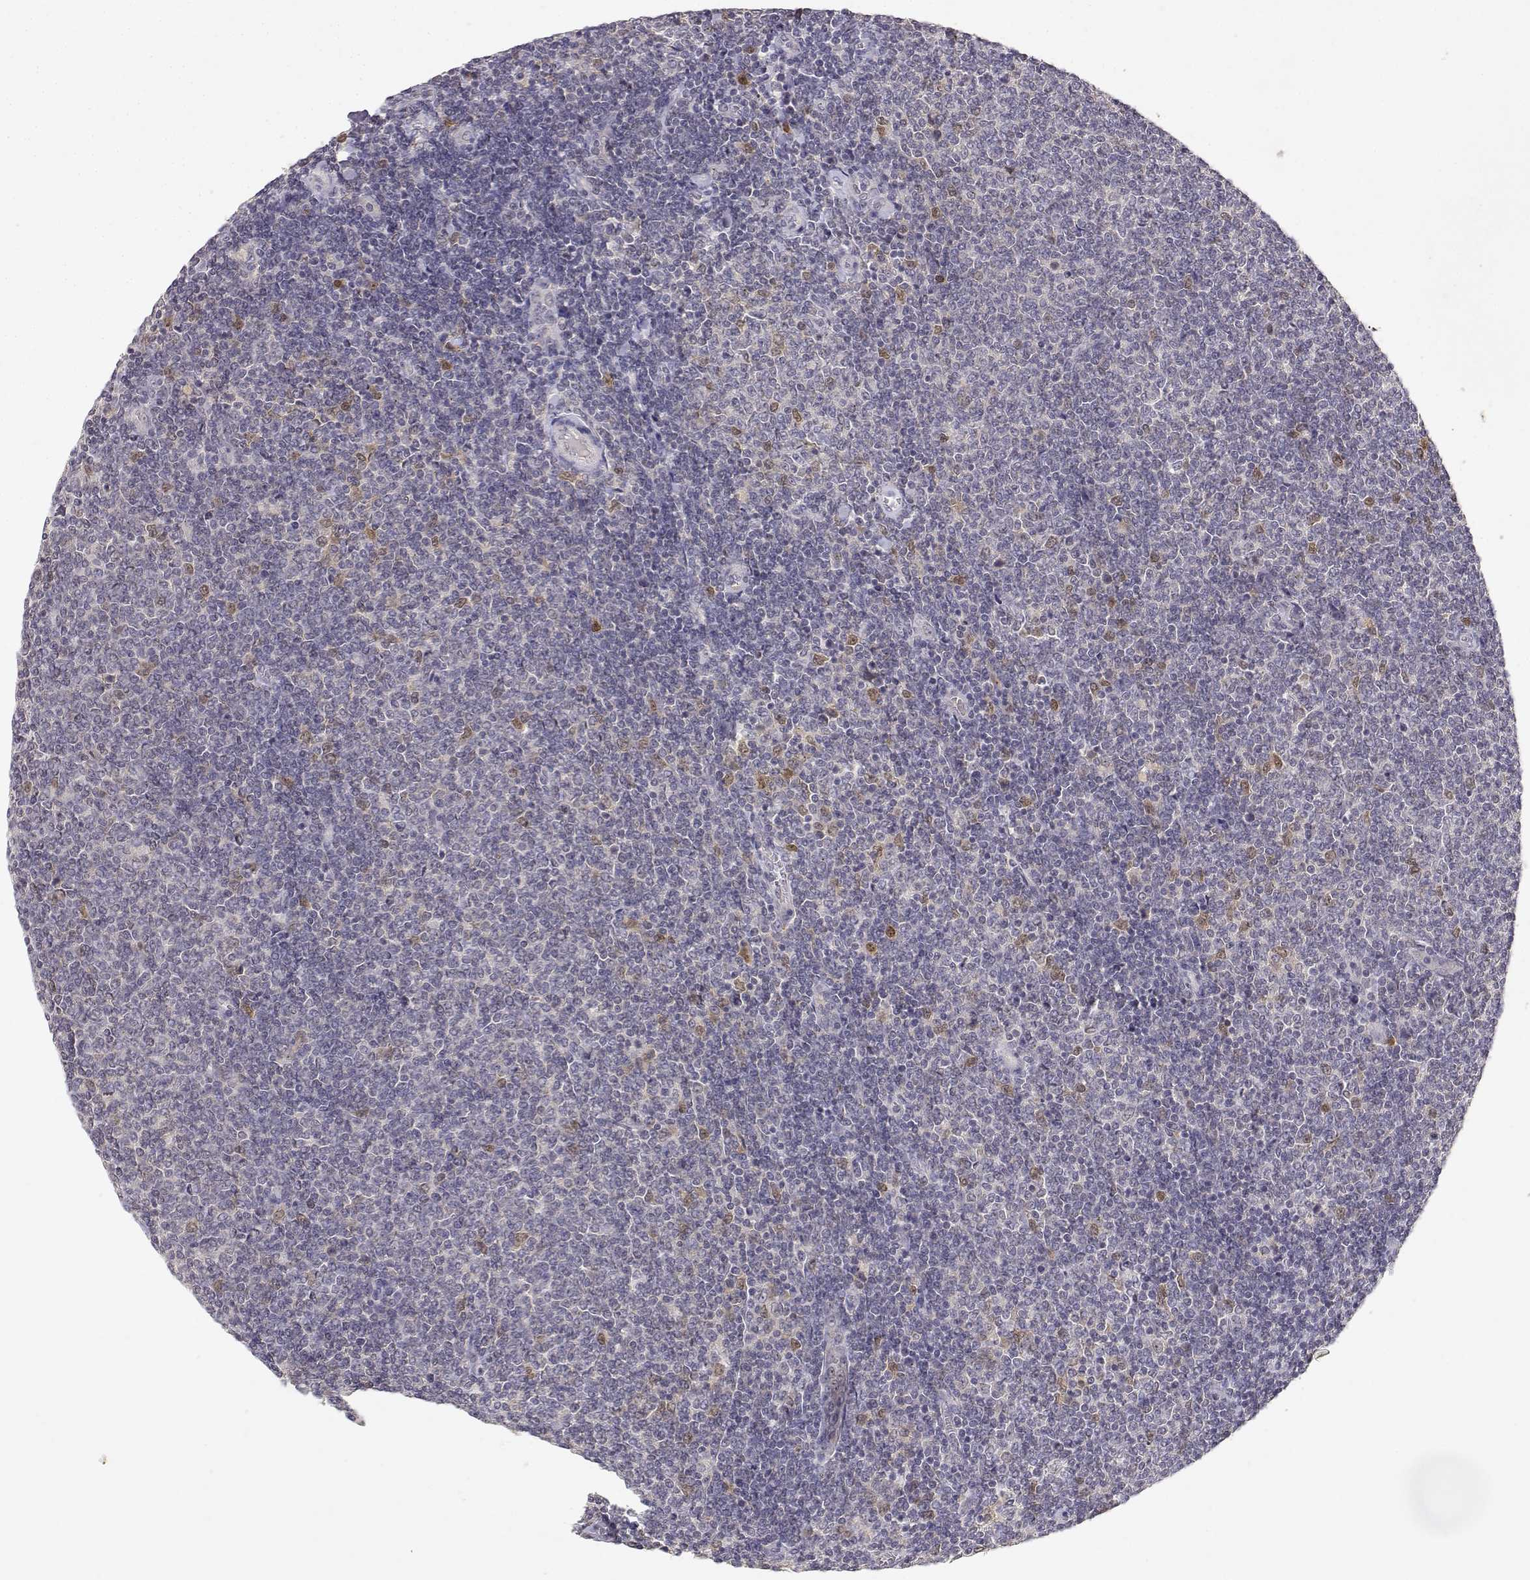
{"staining": {"intensity": "negative", "quantity": "none", "location": "none"}, "tissue": "lymphoma", "cell_type": "Tumor cells", "image_type": "cancer", "snomed": [{"axis": "morphology", "description": "Malignant lymphoma, non-Hodgkin's type, Low grade"}, {"axis": "topography", "description": "Lymph node"}], "caption": "High magnification brightfield microscopy of lymphoma stained with DAB (brown) and counterstained with hematoxylin (blue): tumor cells show no significant staining.", "gene": "RAD51", "patient": {"sex": "male", "age": 52}}